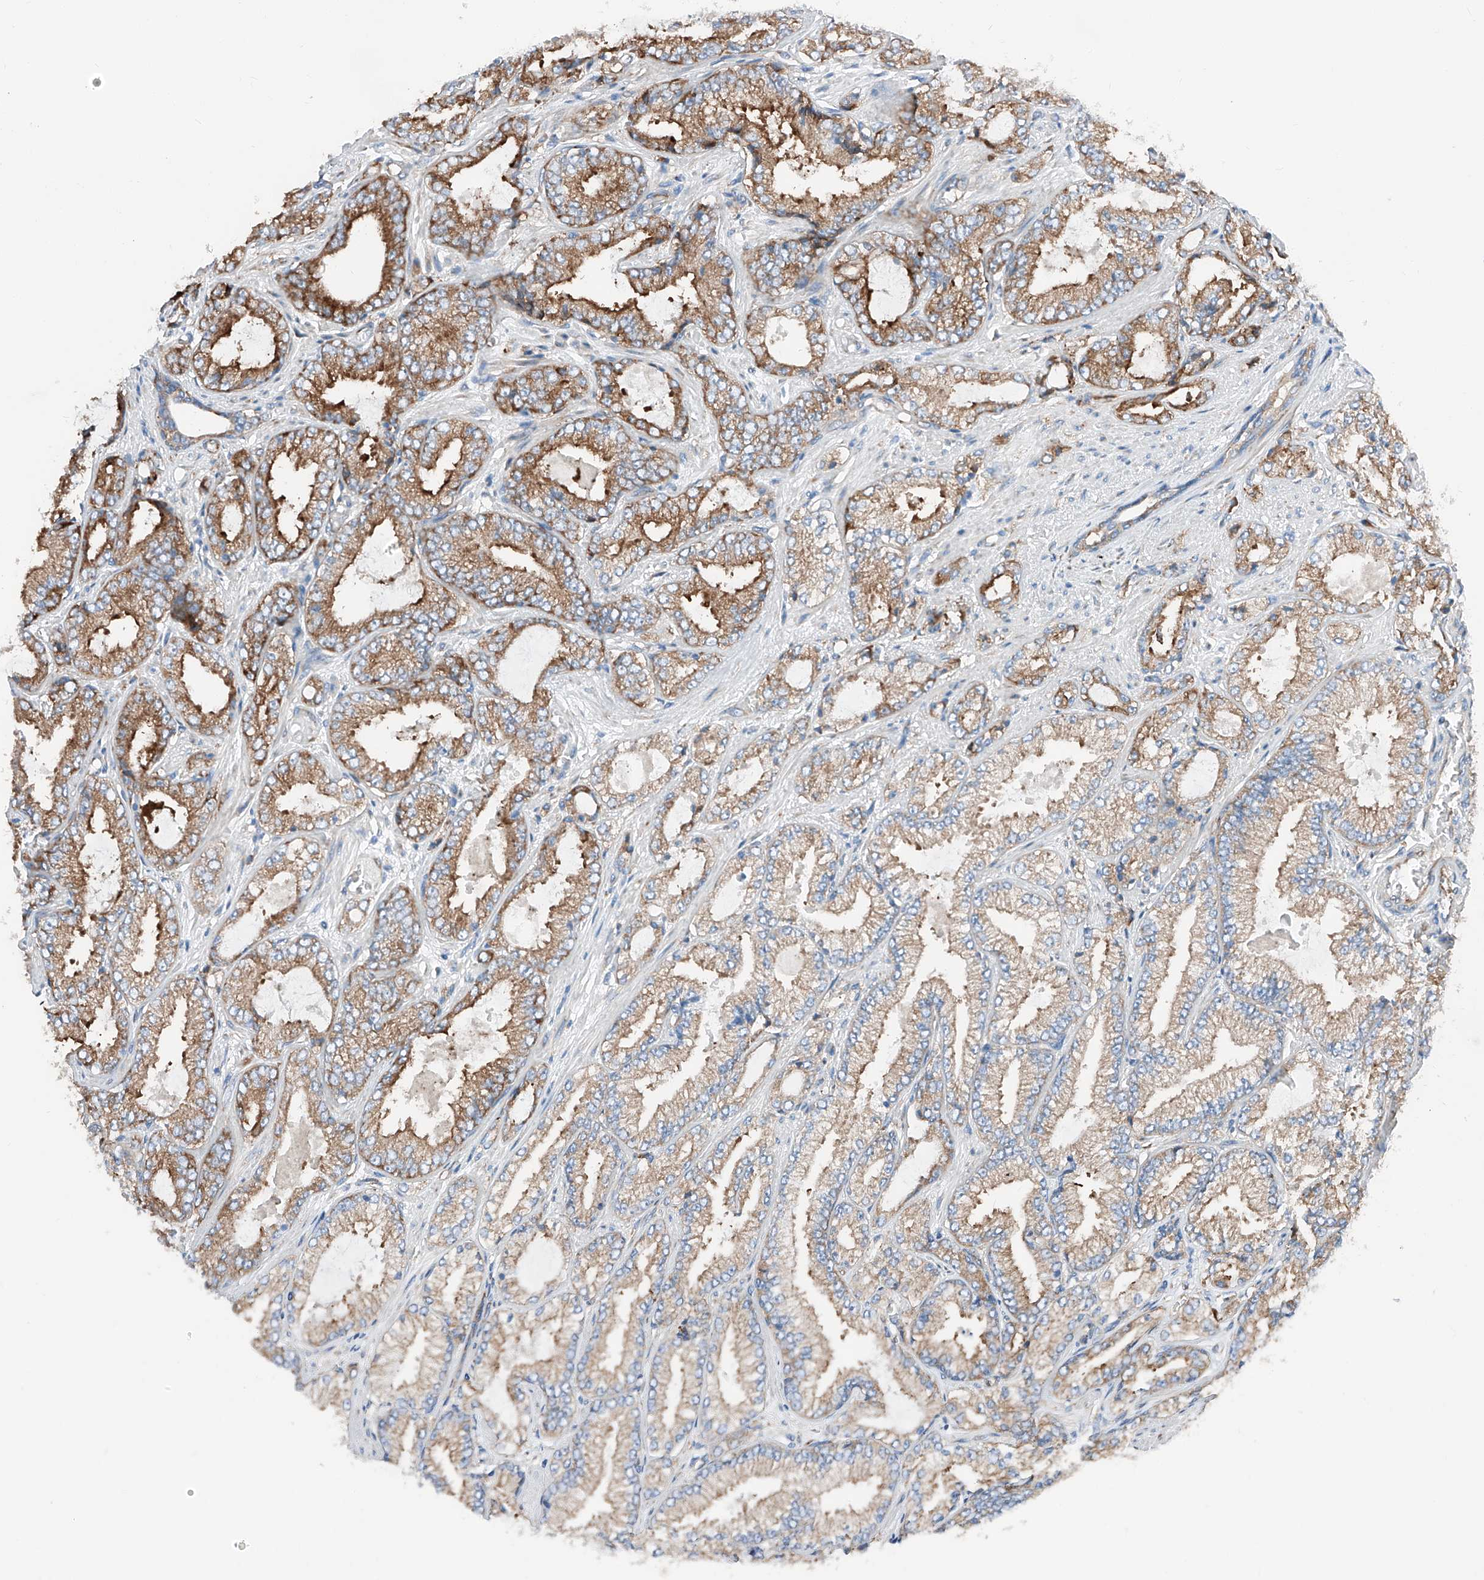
{"staining": {"intensity": "moderate", "quantity": ">75%", "location": "cytoplasmic/membranous"}, "tissue": "prostate cancer", "cell_type": "Tumor cells", "image_type": "cancer", "snomed": [{"axis": "morphology", "description": "Adenocarcinoma, High grade"}, {"axis": "topography", "description": "Prostate"}], "caption": "DAB (3,3'-diaminobenzidine) immunohistochemical staining of prostate adenocarcinoma (high-grade) displays moderate cytoplasmic/membranous protein expression in approximately >75% of tumor cells.", "gene": "CRELD1", "patient": {"sex": "male", "age": 71}}